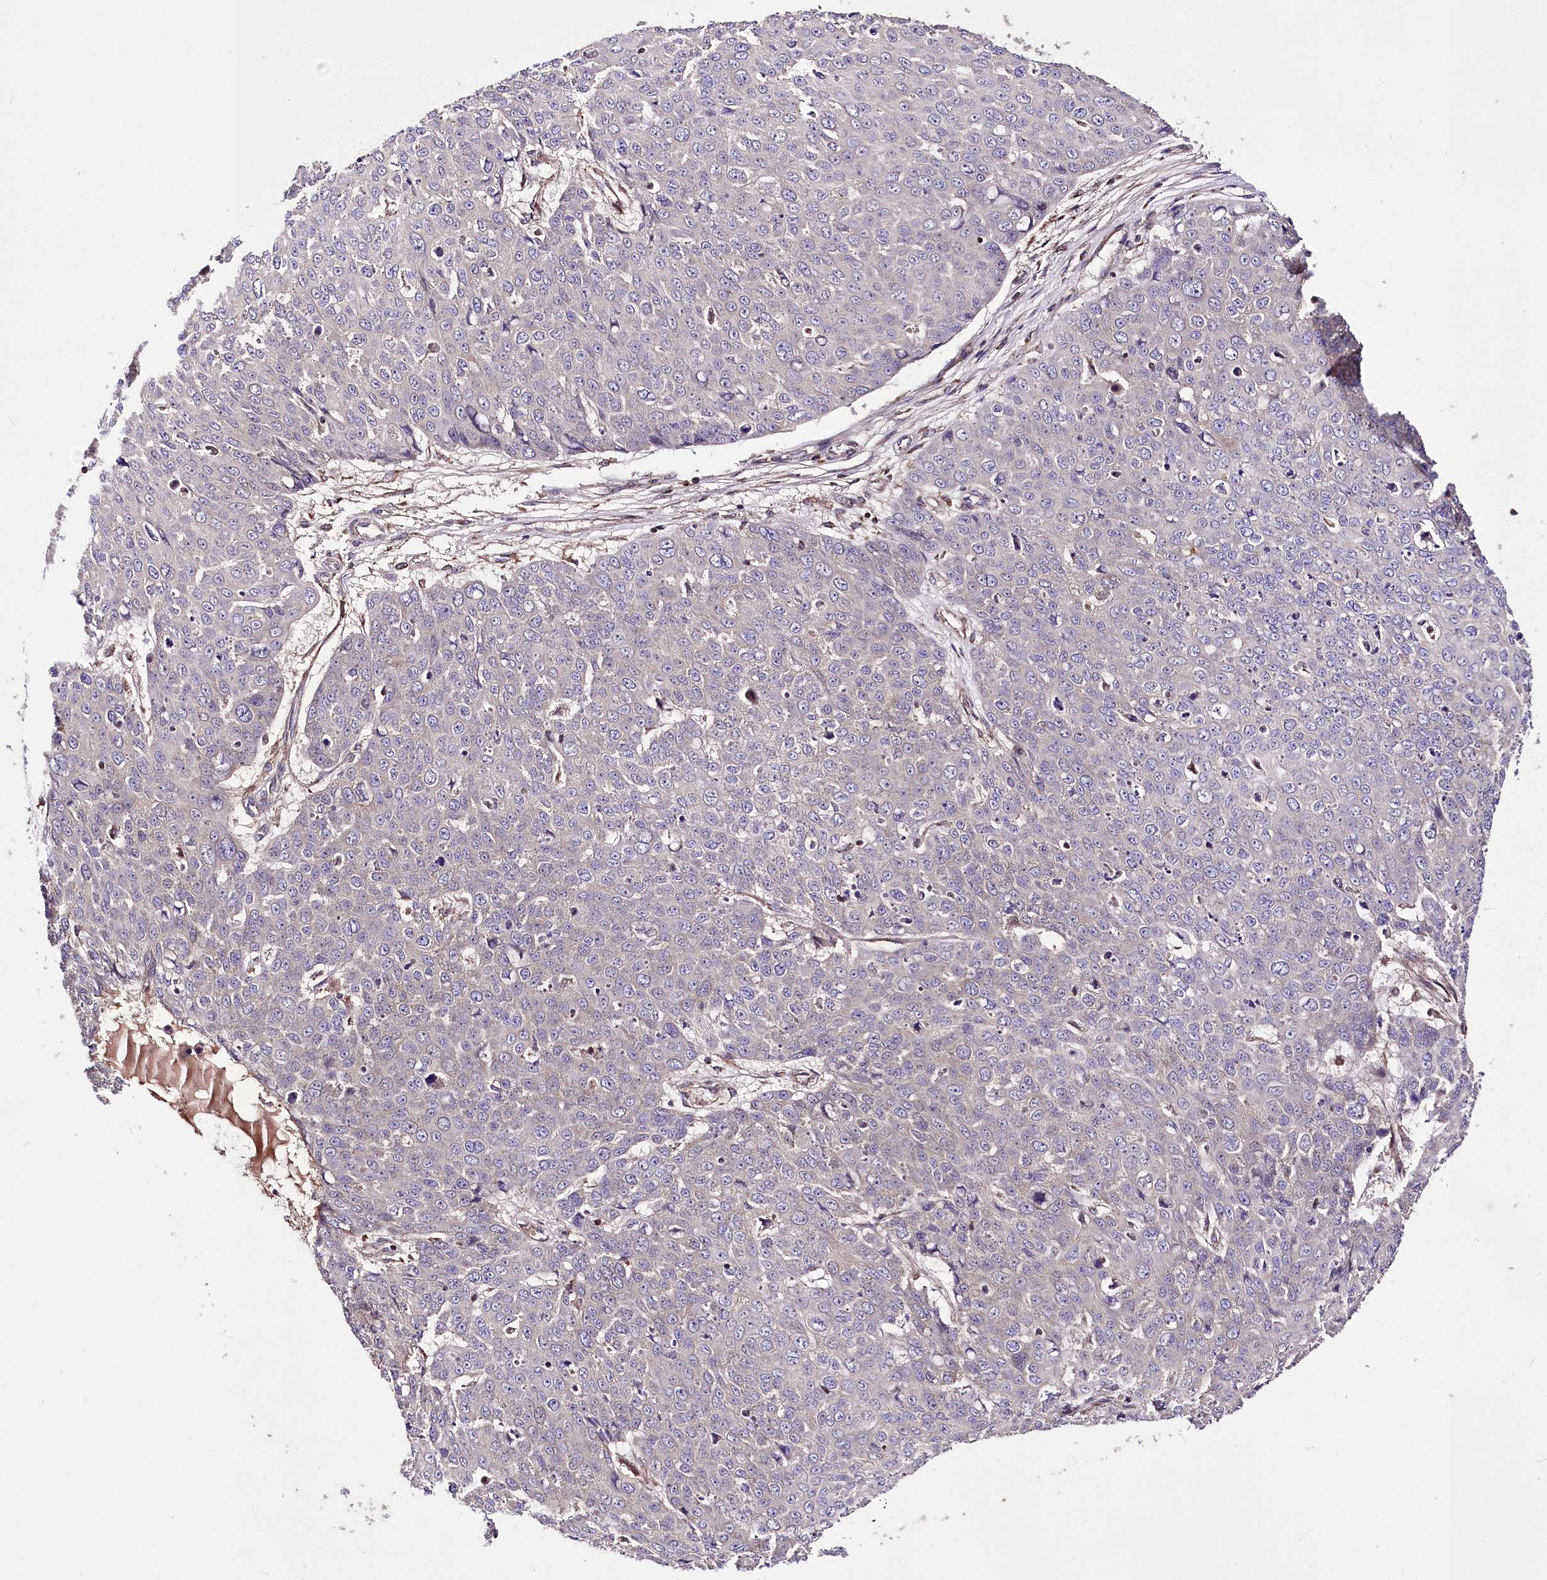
{"staining": {"intensity": "negative", "quantity": "none", "location": "none"}, "tissue": "skin cancer", "cell_type": "Tumor cells", "image_type": "cancer", "snomed": [{"axis": "morphology", "description": "Squamous cell carcinoma, NOS"}, {"axis": "topography", "description": "Skin"}], "caption": "Tumor cells show no significant staining in squamous cell carcinoma (skin).", "gene": "WWC1", "patient": {"sex": "male", "age": 71}}